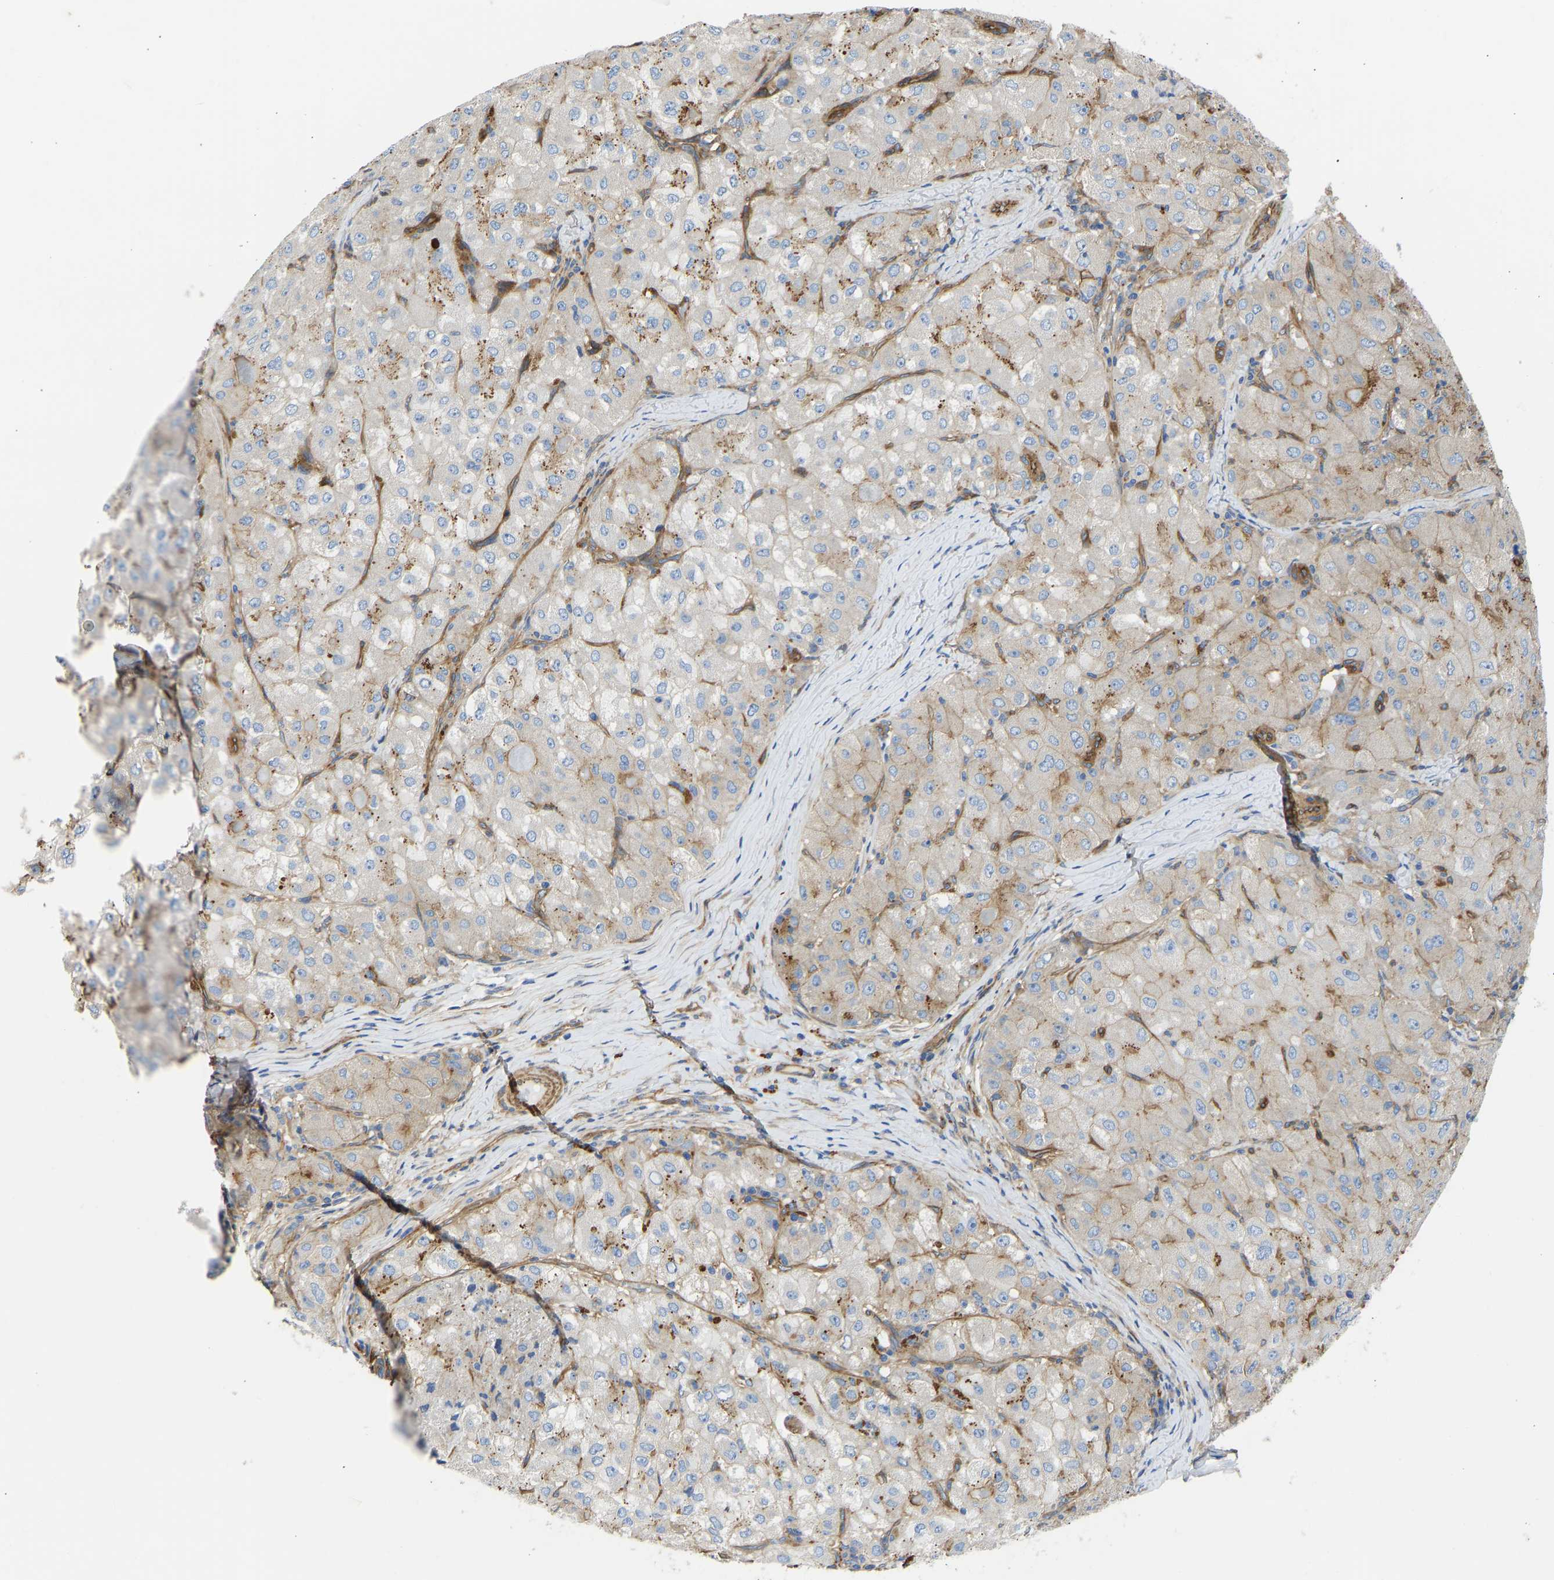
{"staining": {"intensity": "moderate", "quantity": "25%-75%", "location": "cytoplasmic/membranous"}, "tissue": "liver cancer", "cell_type": "Tumor cells", "image_type": "cancer", "snomed": [{"axis": "morphology", "description": "Carcinoma, Hepatocellular, NOS"}, {"axis": "topography", "description": "Liver"}], "caption": "Moderate cytoplasmic/membranous protein positivity is seen in about 25%-75% of tumor cells in liver hepatocellular carcinoma.", "gene": "MYO1C", "patient": {"sex": "male", "age": 80}}